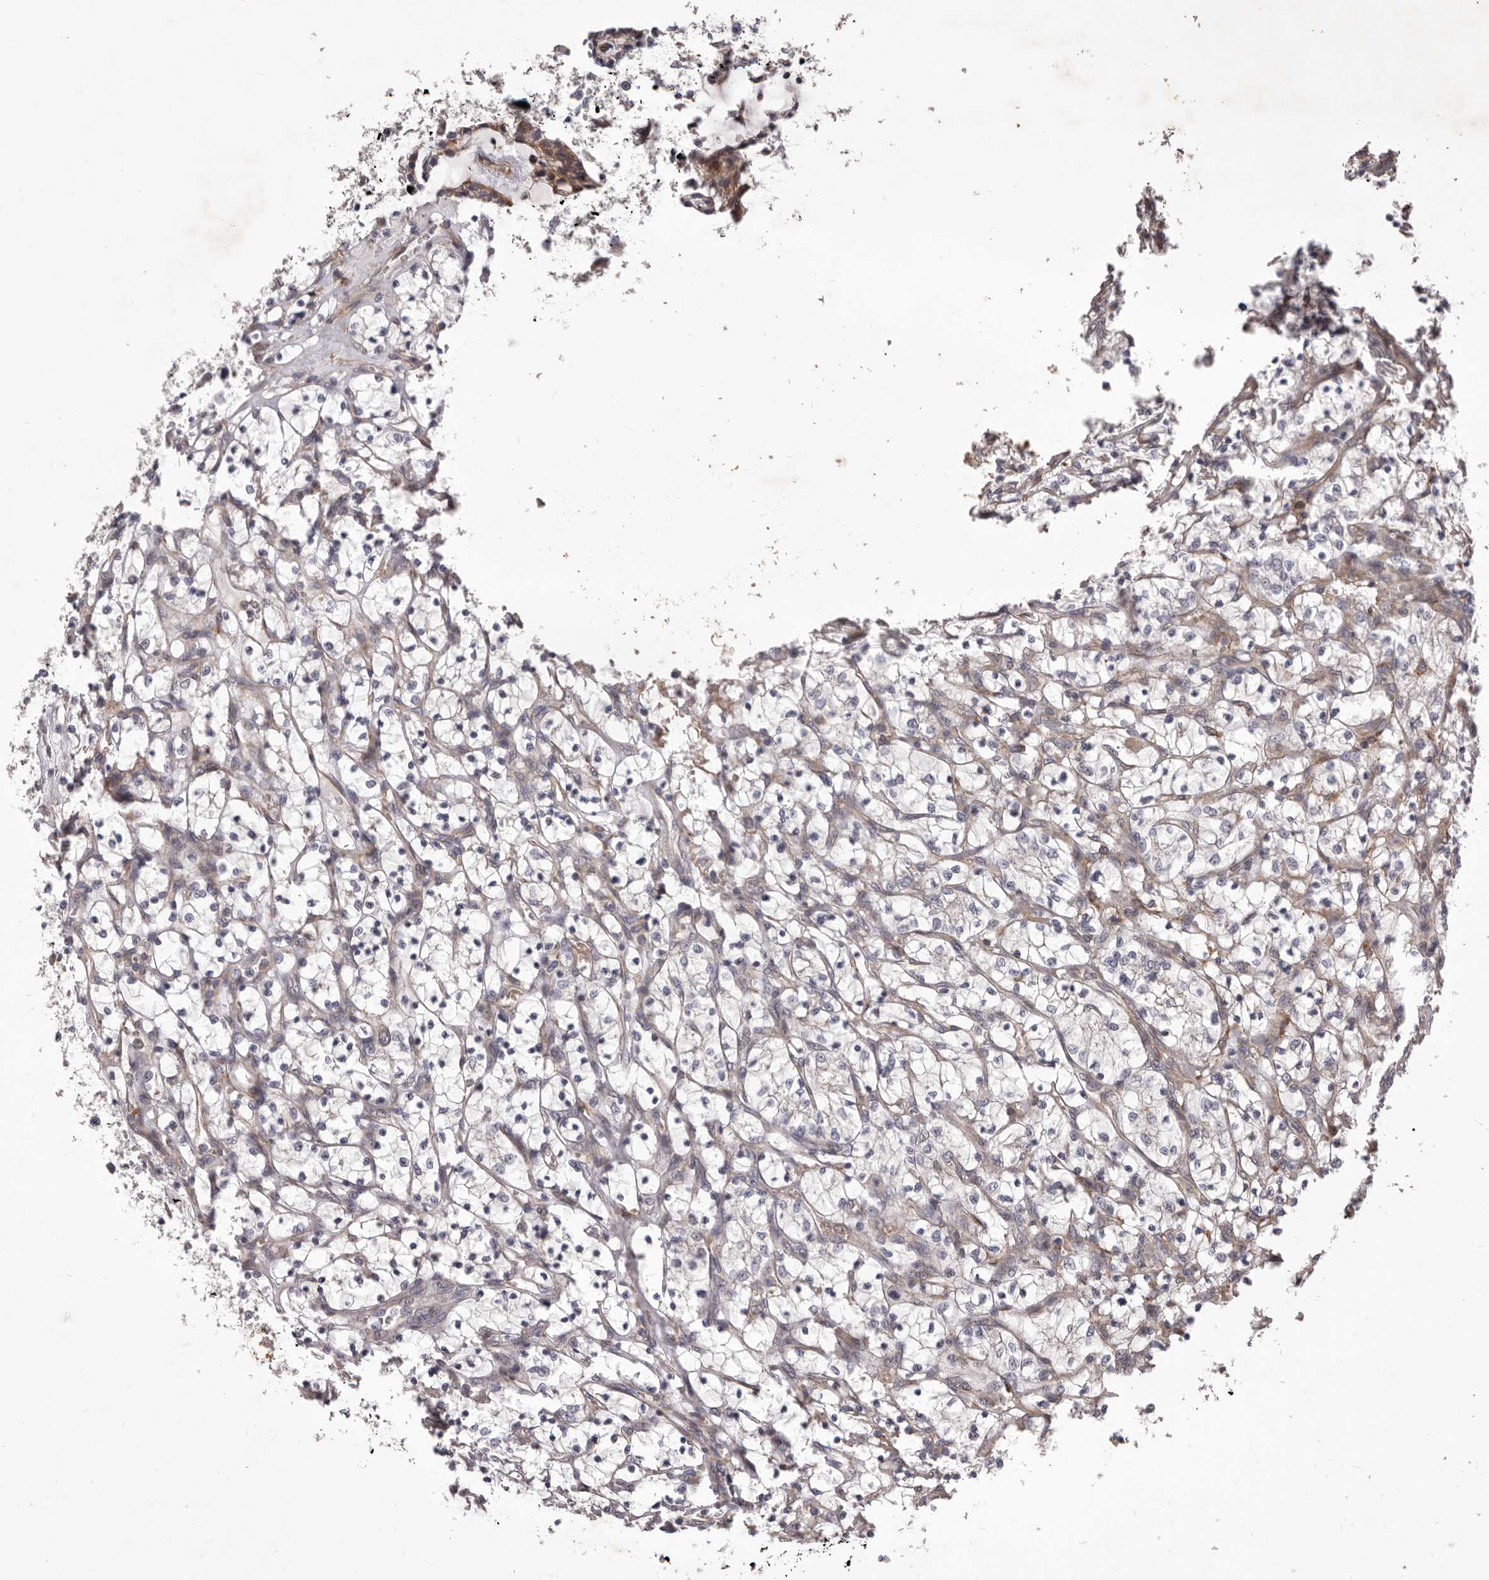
{"staining": {"intensity": "negative", "quantity": "none", "location": "none"}, "tissue": "renal cancer", "cell_type": "Tumor cells", "image_type": "cancer", "snomed": [{"axis": "morphology", "description": "Adenocarcinoma, NOS"}, {"axis": "topography", "description": "Kidney"}], "caption": "There is no significant positivity in tumor cells of renal cancer. (DAB immunohistochemistry (IHC), high magnification).", "gene": "ALPK1", "patient": {"sex": "female", "age": 69}}